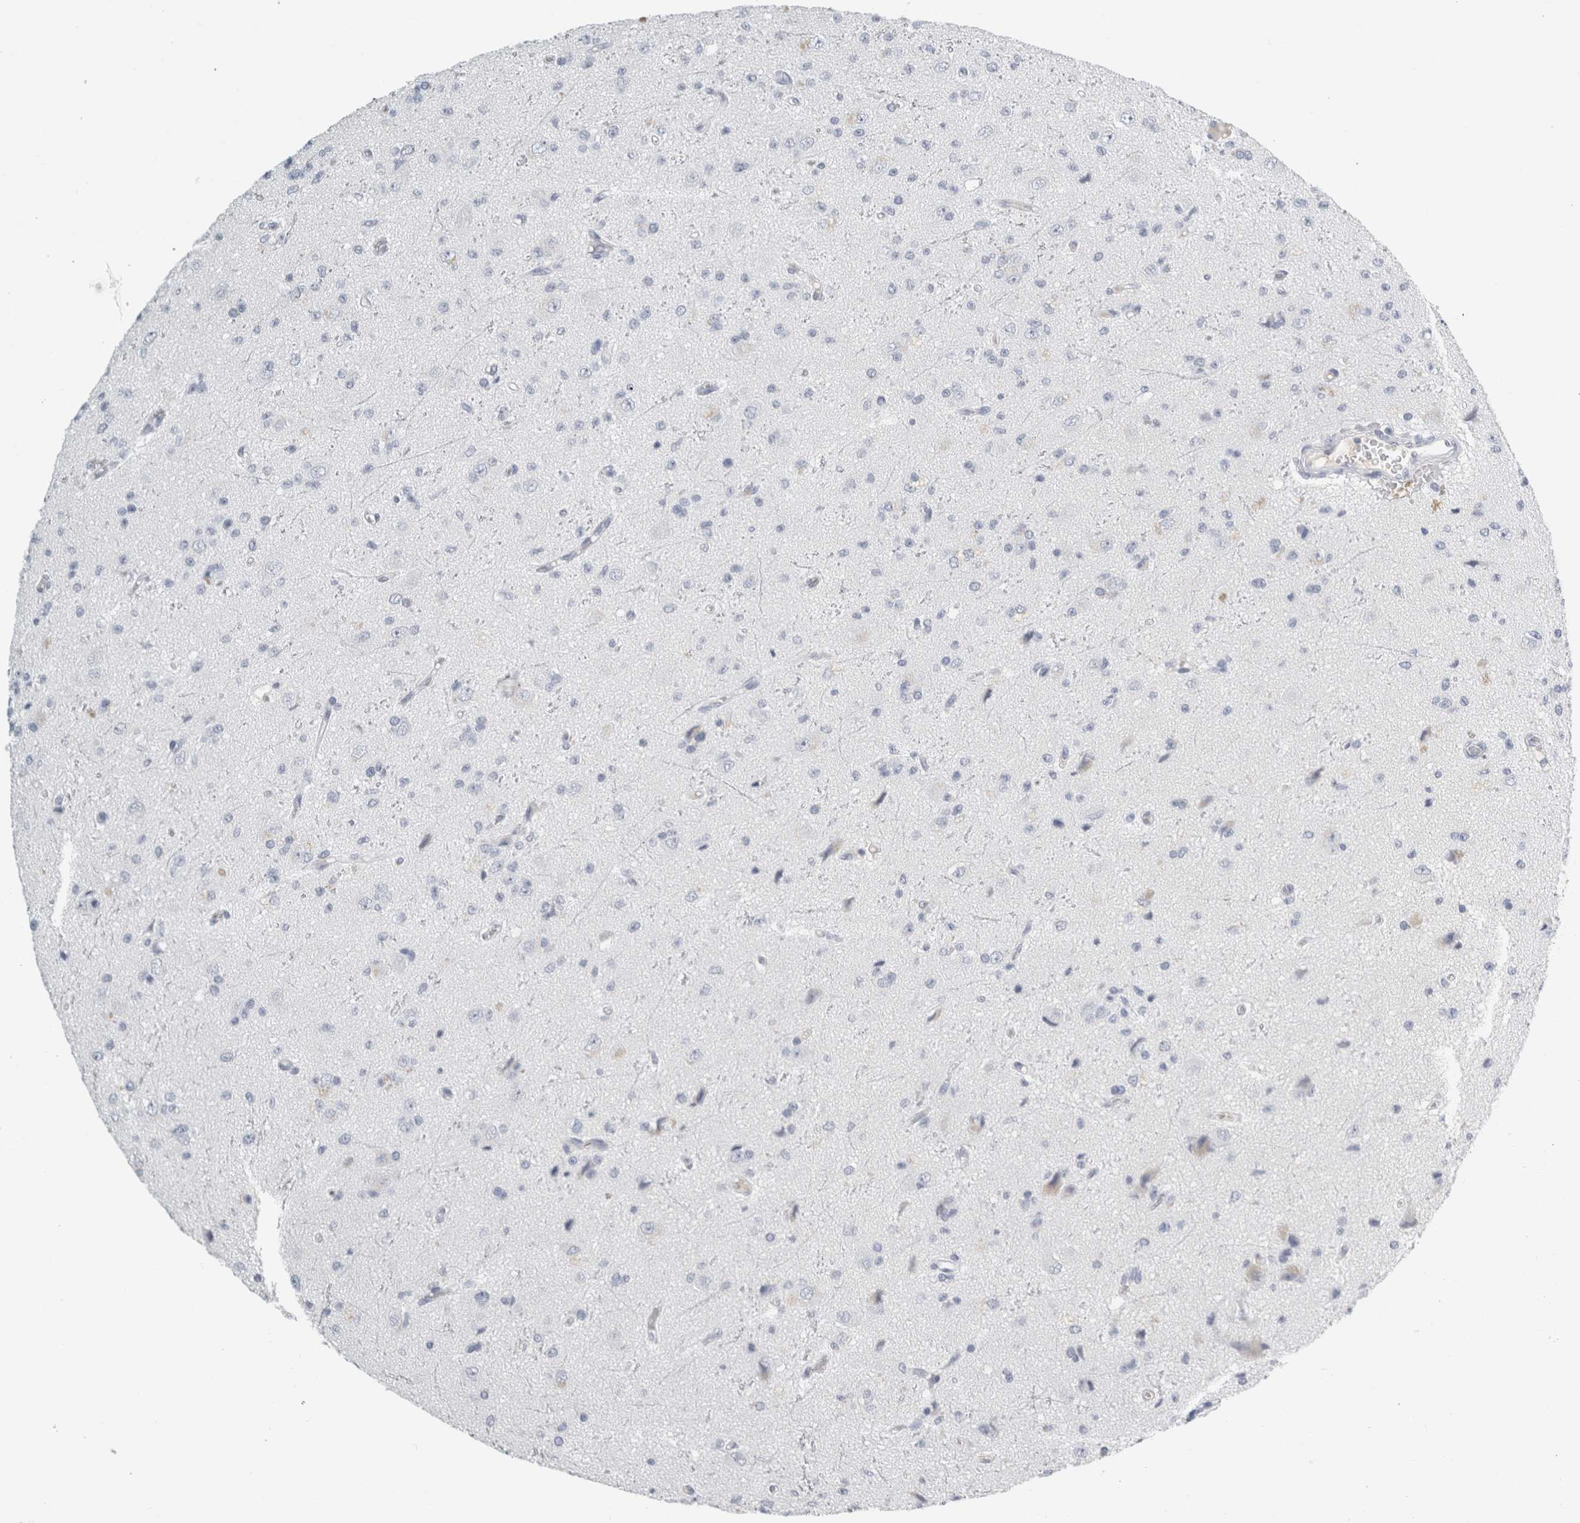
{"staining": {"intensity": "negative", "quantity": "none", "location": "none"}, "tissue": "glioma", "cell_type": "Tumor cells", "image_type": "cancer", "snomed": [{"axis": "morphology", "description": "Glioma, malignant, High grade"}, {"axis": "topography", "description": "pancreas cauda"}], "caption": "Immunohistochemistry (IHC) of malignant glioma (high-grade) reveals no positivity in tumor cells.", "gene": "TSPAN8", "patient": {"sex": "male", "age": 60}}